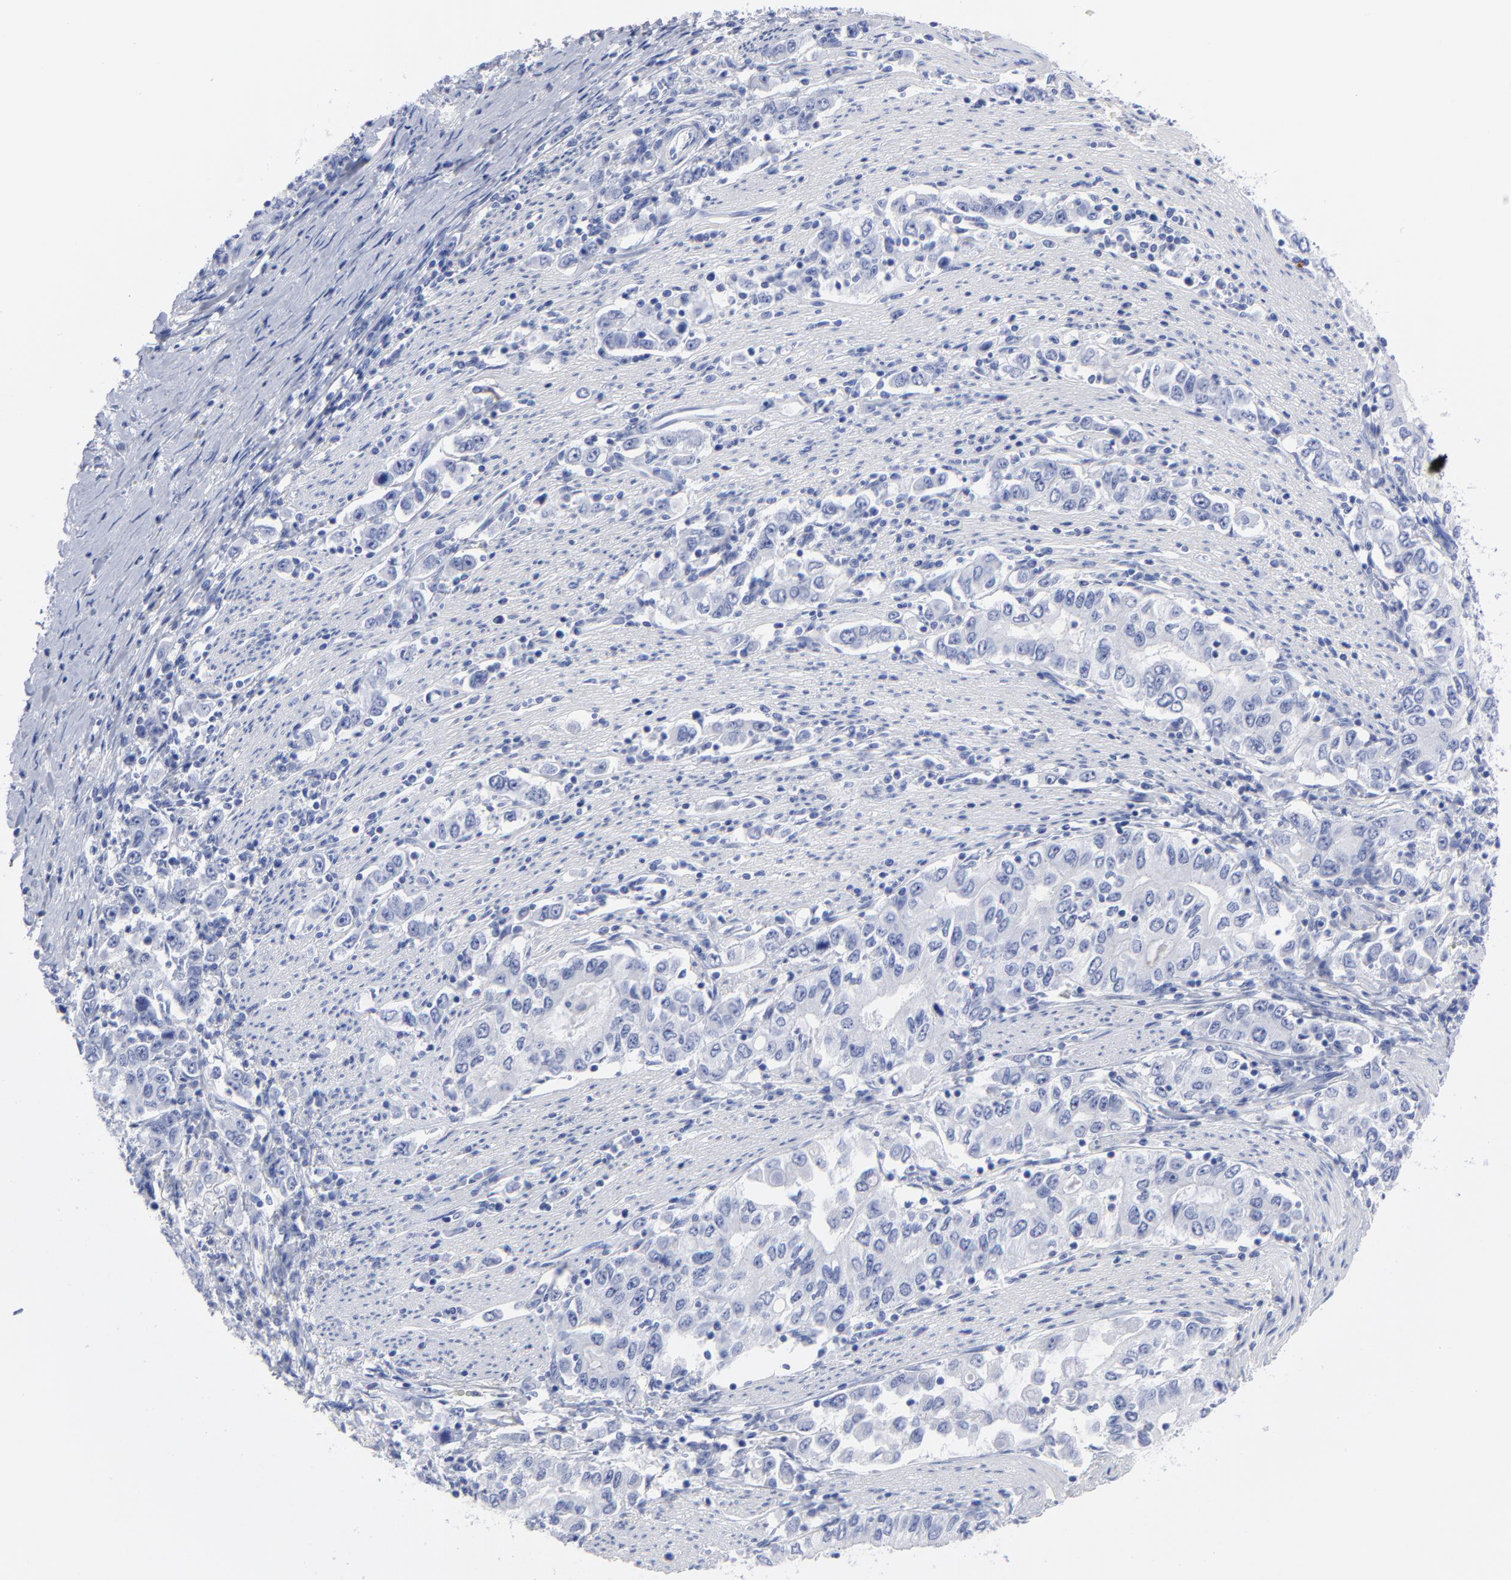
{"staining": {"intensity": "negative", "quantity": "none", "location": "none"}, "tissue": "stomach cancer", "cell_type": "Tumor cells", "image_type": "cancer", "snomed": [{"axis": "morphology", "description": "Adenocarcinoma, NOS"}, {"axis": "topography", "description": "Stomach, lower"}], "caption": "This is a image of immunohistochemistry staining of adenocarcinoma (stomach), which shows no expression in tumor cells. (DAB IHC visualized using brightfield microscopy, high magnification).", "gene": "ACY1", "patient": {"sex": "female", "age": 72}}